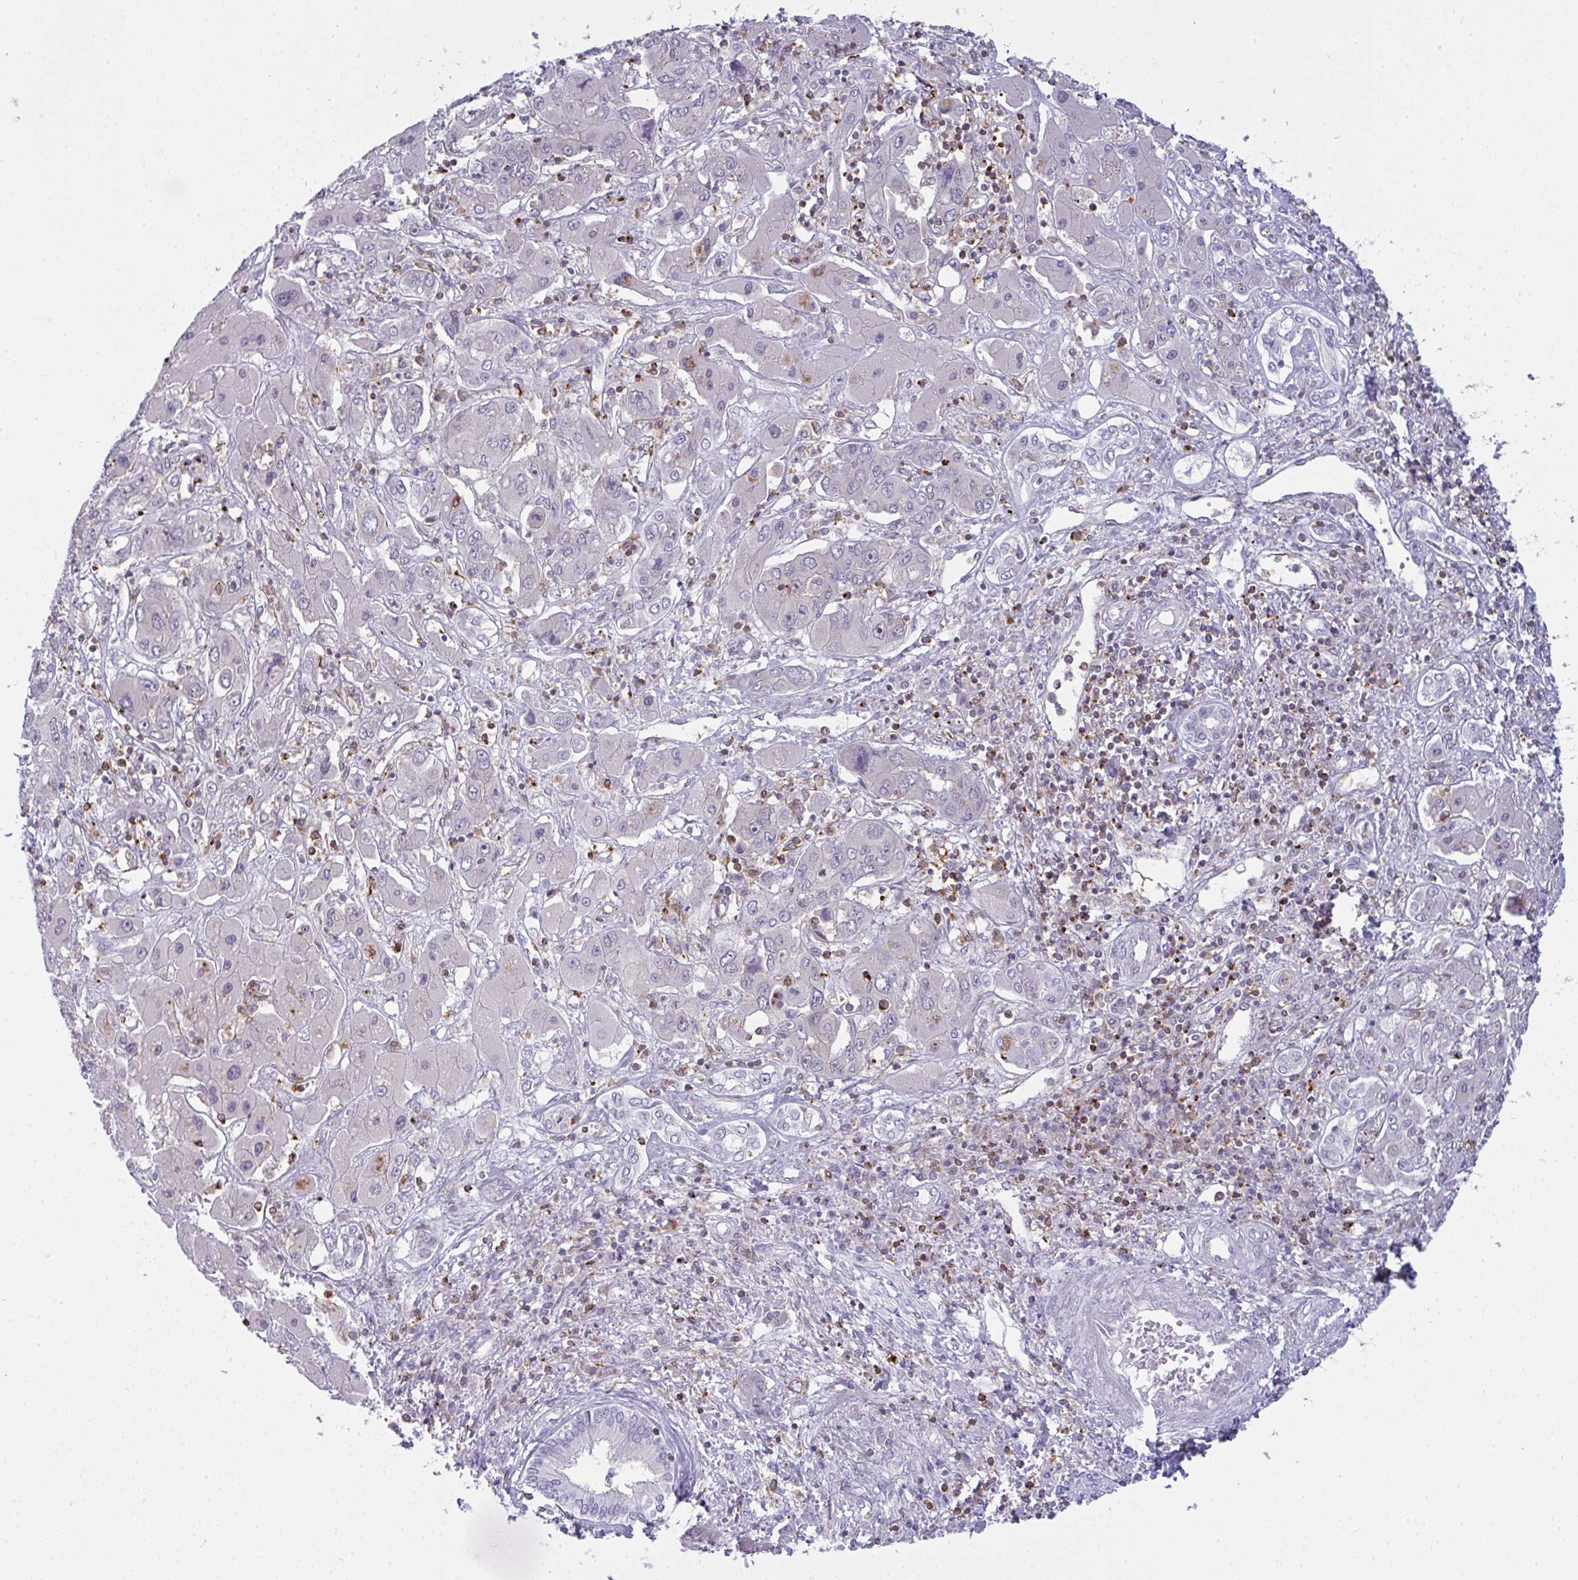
{"staining": {"intensity": "negative", "quantity": "none", "location": "none"}, "tissue": "liver cancer", "cell_type": "Tumor cells", "image_type": "cancer", "snomed": [{"axis": "morphology", "description": "Cholangiocarcinoma"}, {"axis": "topography", "description": "Liver"}], "caption": "A photomicrograph of liver cancer stained for a protein reveals no brown staining in tumor cells. The staining was performed using DAB (3,3'-diaminobenzidine) to visualize the protein expression in brown, while the nuclei were stained in blue with hematoxylin (Magnification: 20x).", "gene": "CD80", "patient": {"sex": "male", "age": 67}}